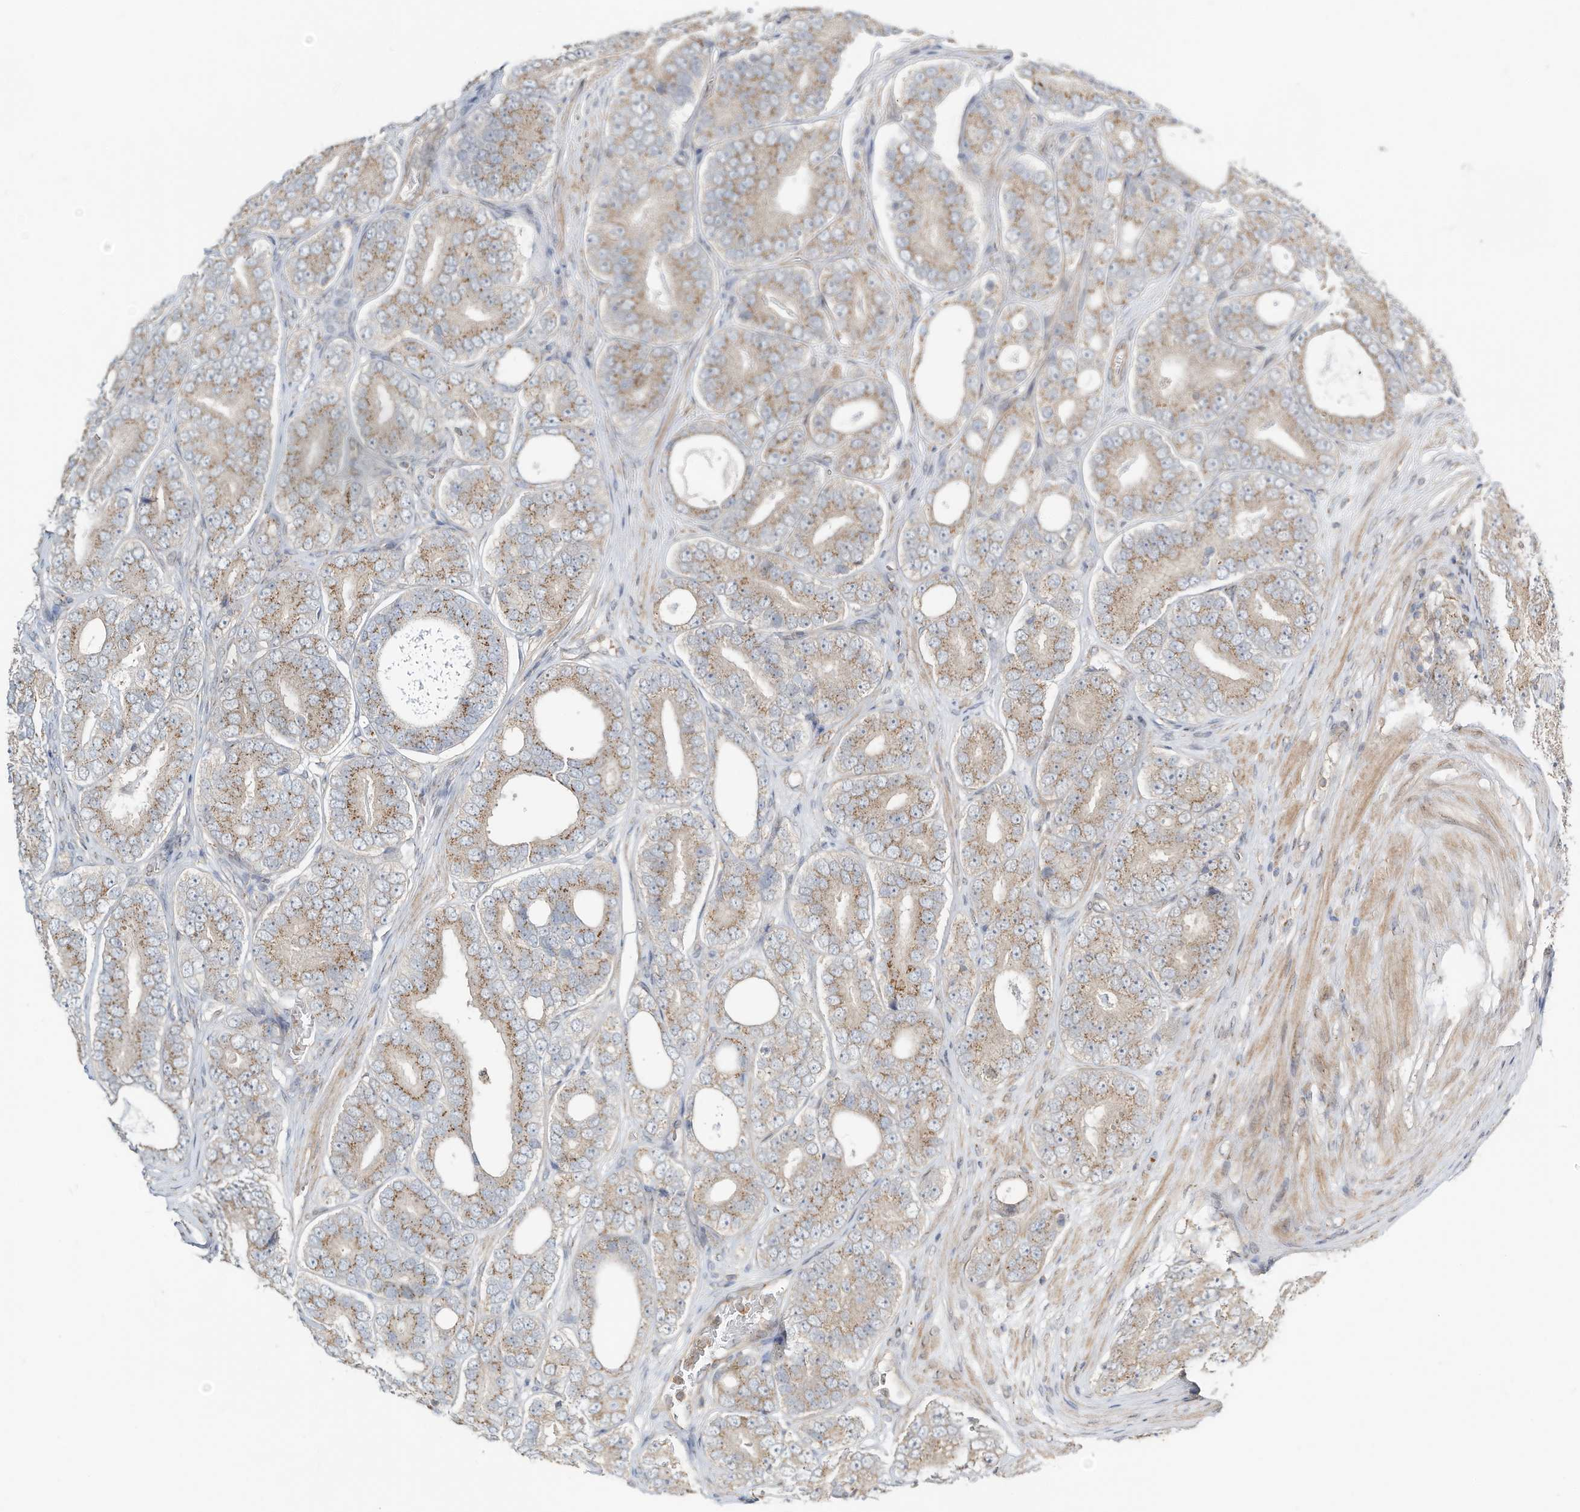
{"staining": {"intensity": "weak", "quantity": ">75%", "location": "cytoplasmic/membranous"}, "tissue": "prostate cancer", "cell_type": "Tumor cells", "image_type": "cancer", "snomed": [{"axis": "morphology", "description": "Adenocarcinoma, High grade"}, {"axis": "topography", "description": "Prostate"}], "caption": "IHC staining of prostate cancer (adenocarcinoma (high-grade)), which demonstrates low levels of weak cytoplasmic/membranous expression in approximately >75% of tumor cells indicating weak cytoplasmic/membranous protein expression. The staining was performed using DAB (3,3'-diaminobenzidine) (brown) for protein detection and nuclei were counterstained in hematoxylin (blue).", "gene": "CUX1", "patient": {"sex": "male", "age": 56}}